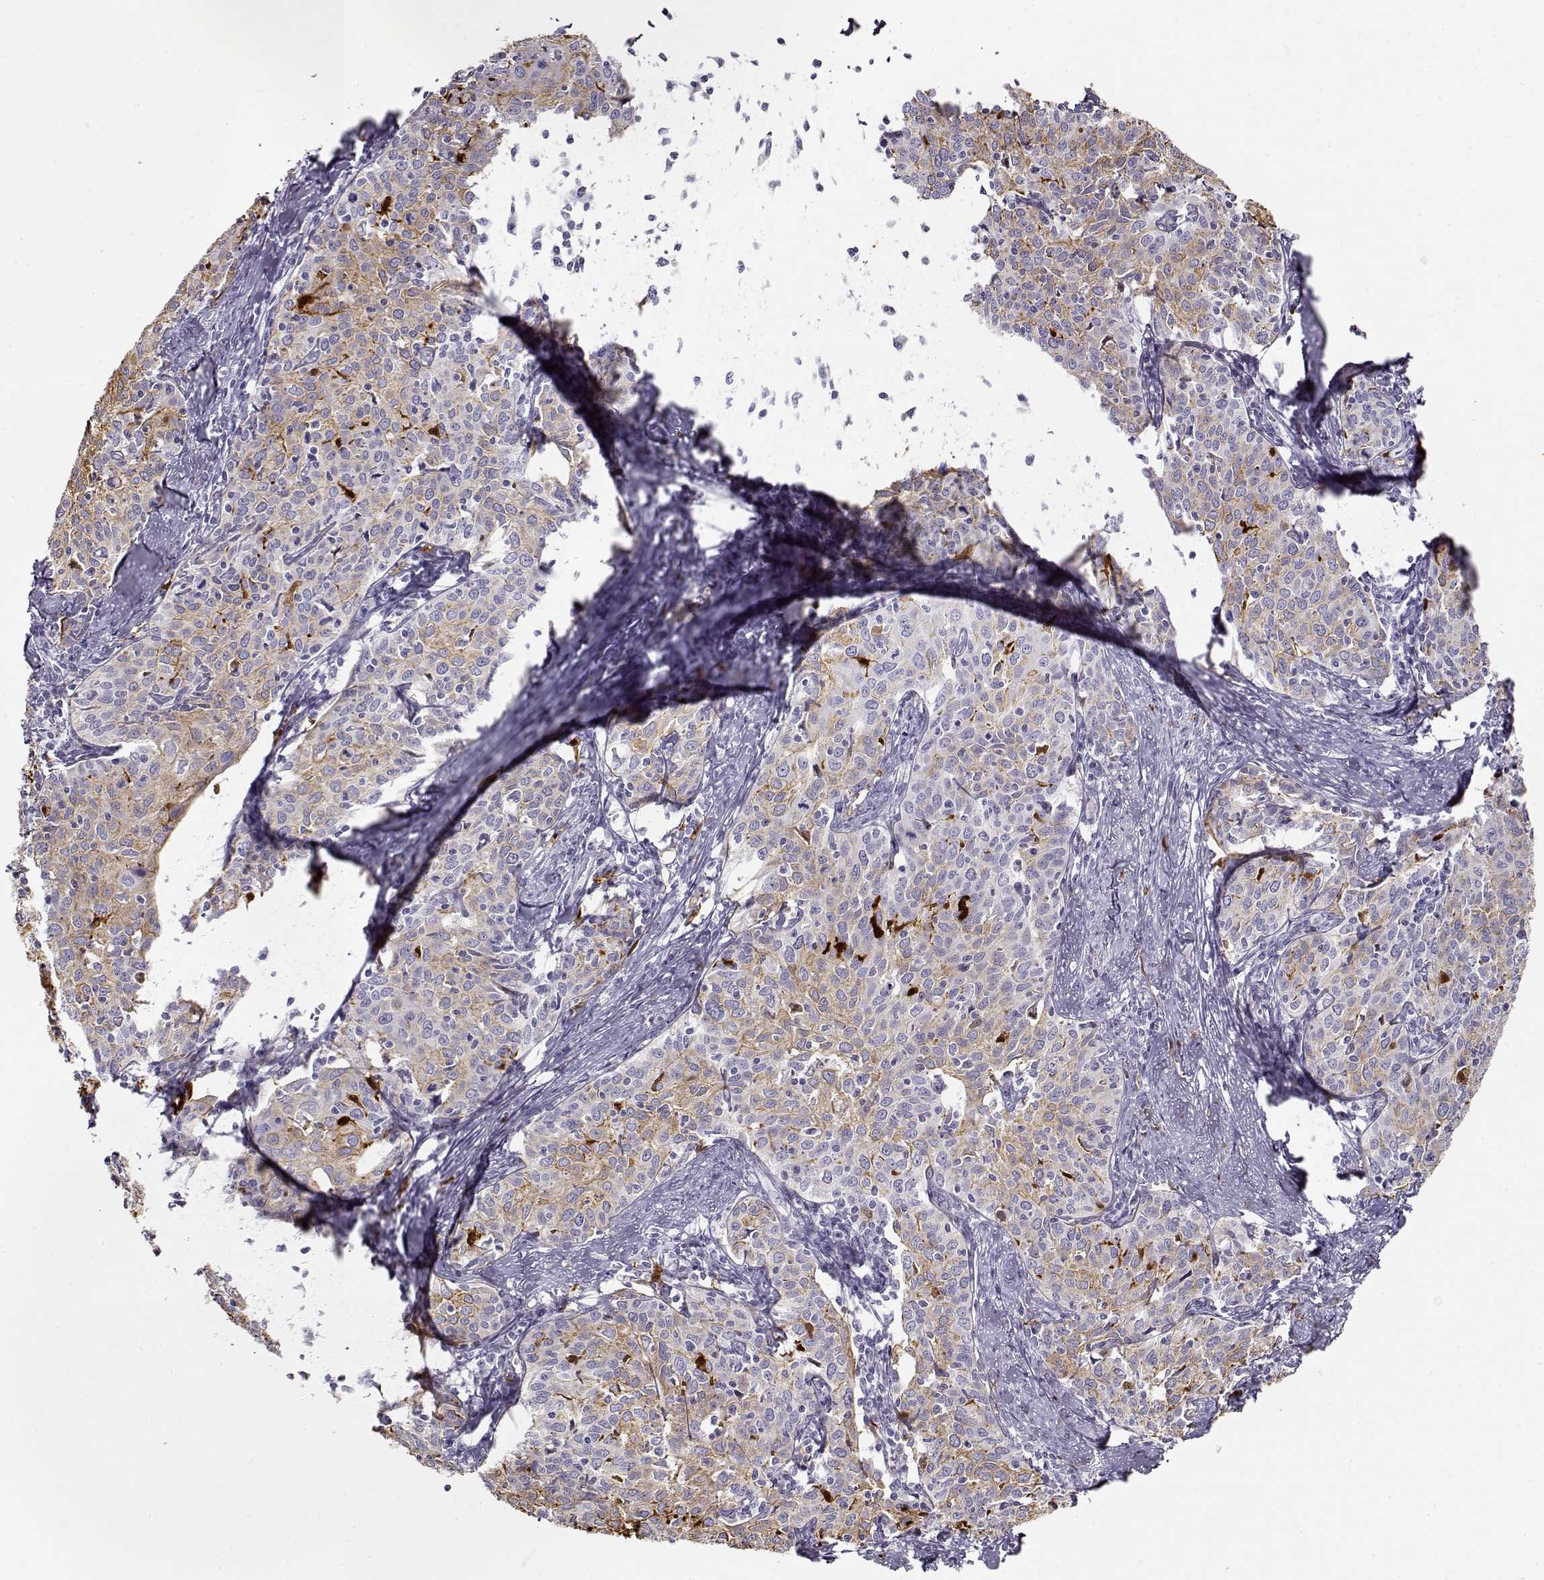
{"staining": {"intensity": "weak", "quantity": "<25%", "location": "cytoplasmic/membranous"}, "tissue": "cervical cancer", "cell_type": "Tumor cells", "image_type": "cancer", "snomed": [{"axis": "morphology", "description": "Squamous cell carcinoma, NOS"}, {"axis": "topography", "description": "Cervix"}], "caption": "This micrograph is of cervical squamous cell carcinoma stained with immunohistochemistry to label a protein in brown with the nuclei are counter-stained blue. There is no staining in tumor cells.", "gene": "S100B", "patient": {"sex": "female", "age": 62}}